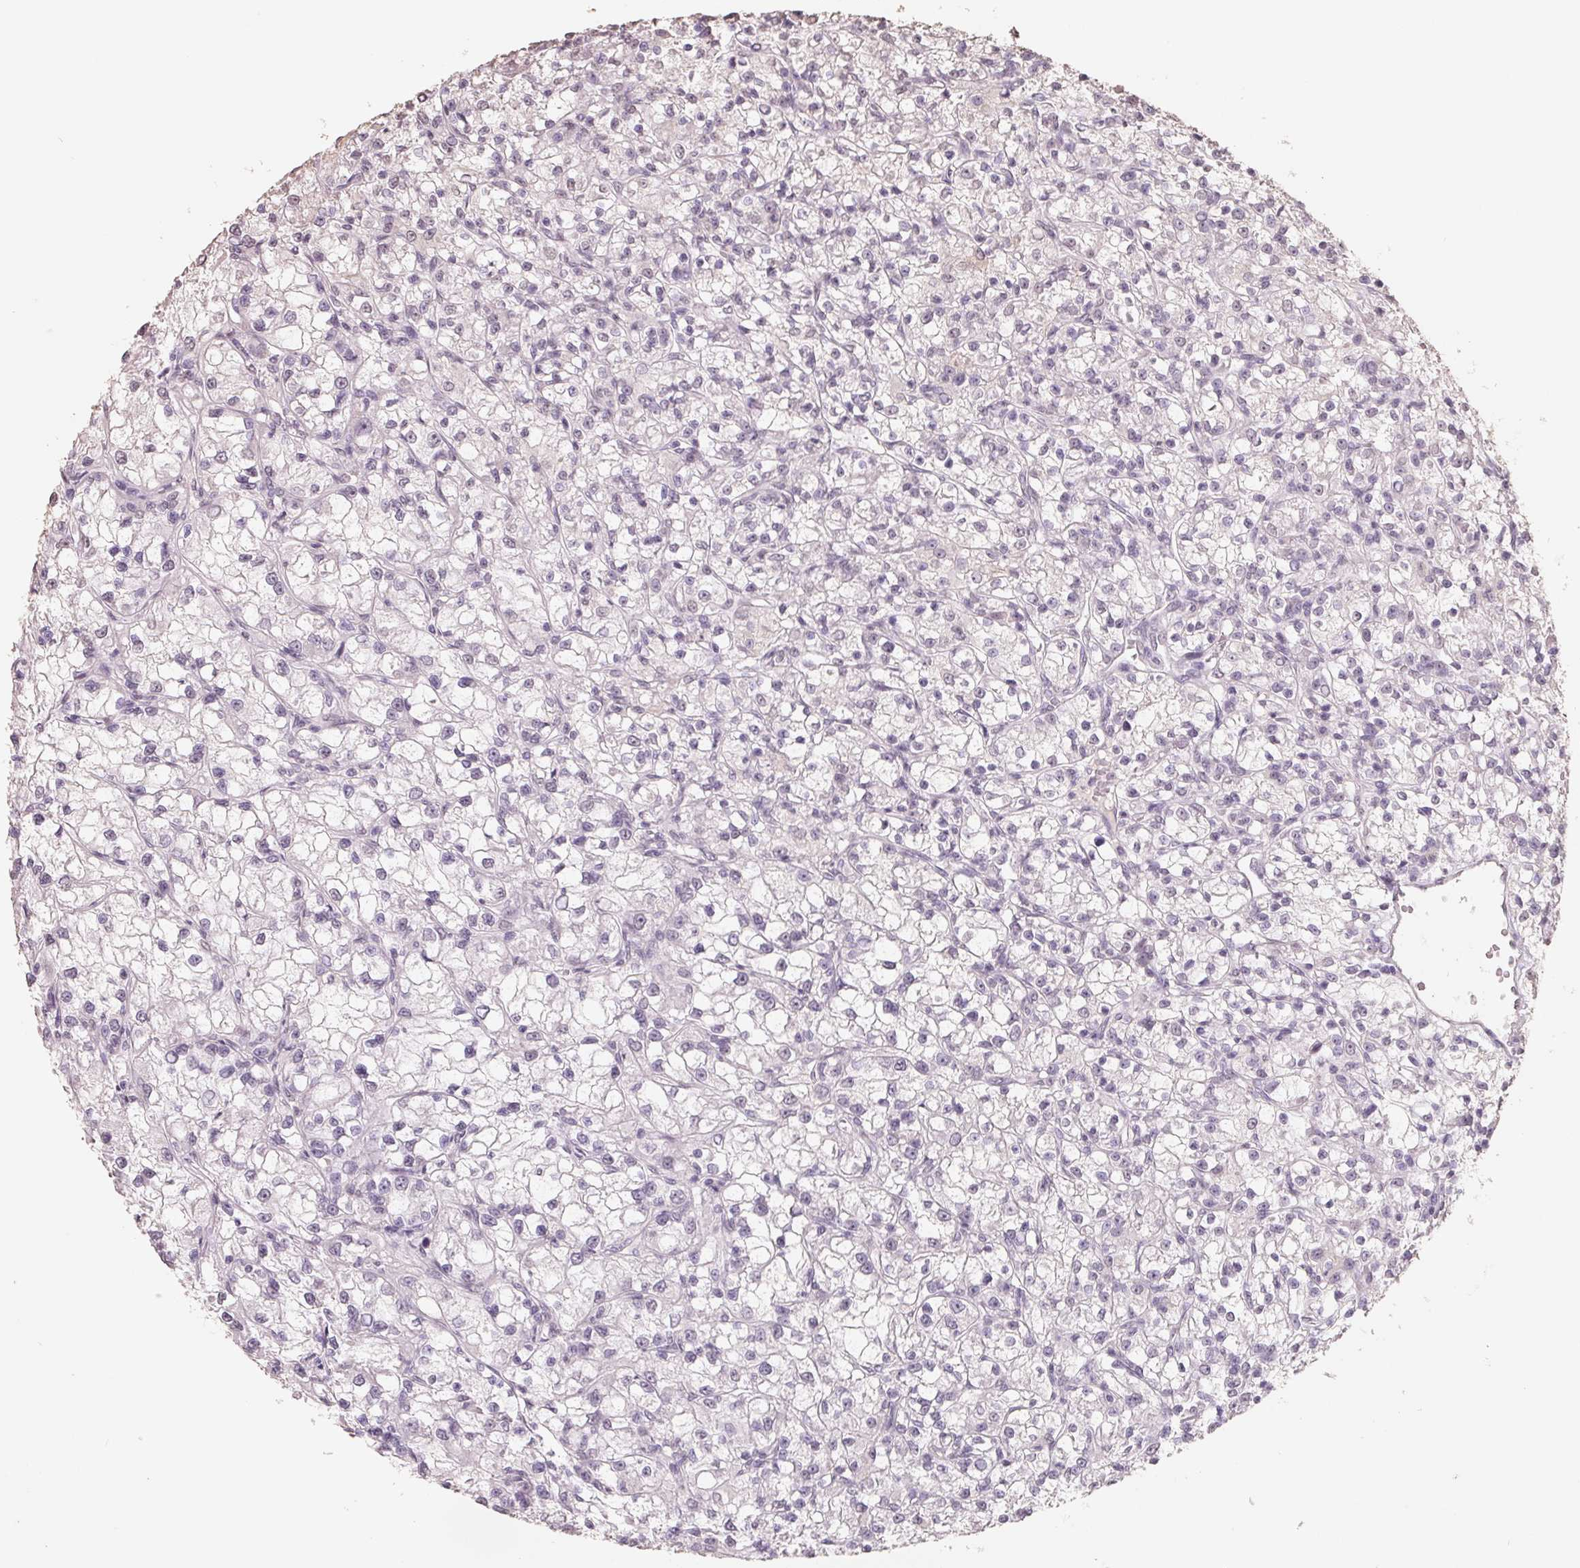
{"staining": {"intensity": "negative", "quantity": "none", "location": "none"}, "tissue": "renal cancer", "cell_type": "Tumor cells", "image_type": "cancer", "snomed": [{"axis": "morphology", "description": "Adenocarcinoma, NOS"}, {"axis": "topography", "description": "Kidney"}], "caption": "Immunohistochemical staining of human renal cancer reveals no significant expression in tumor cells.", "gene": "FTCD", "patient": {"sex": "female", "age": 59}}